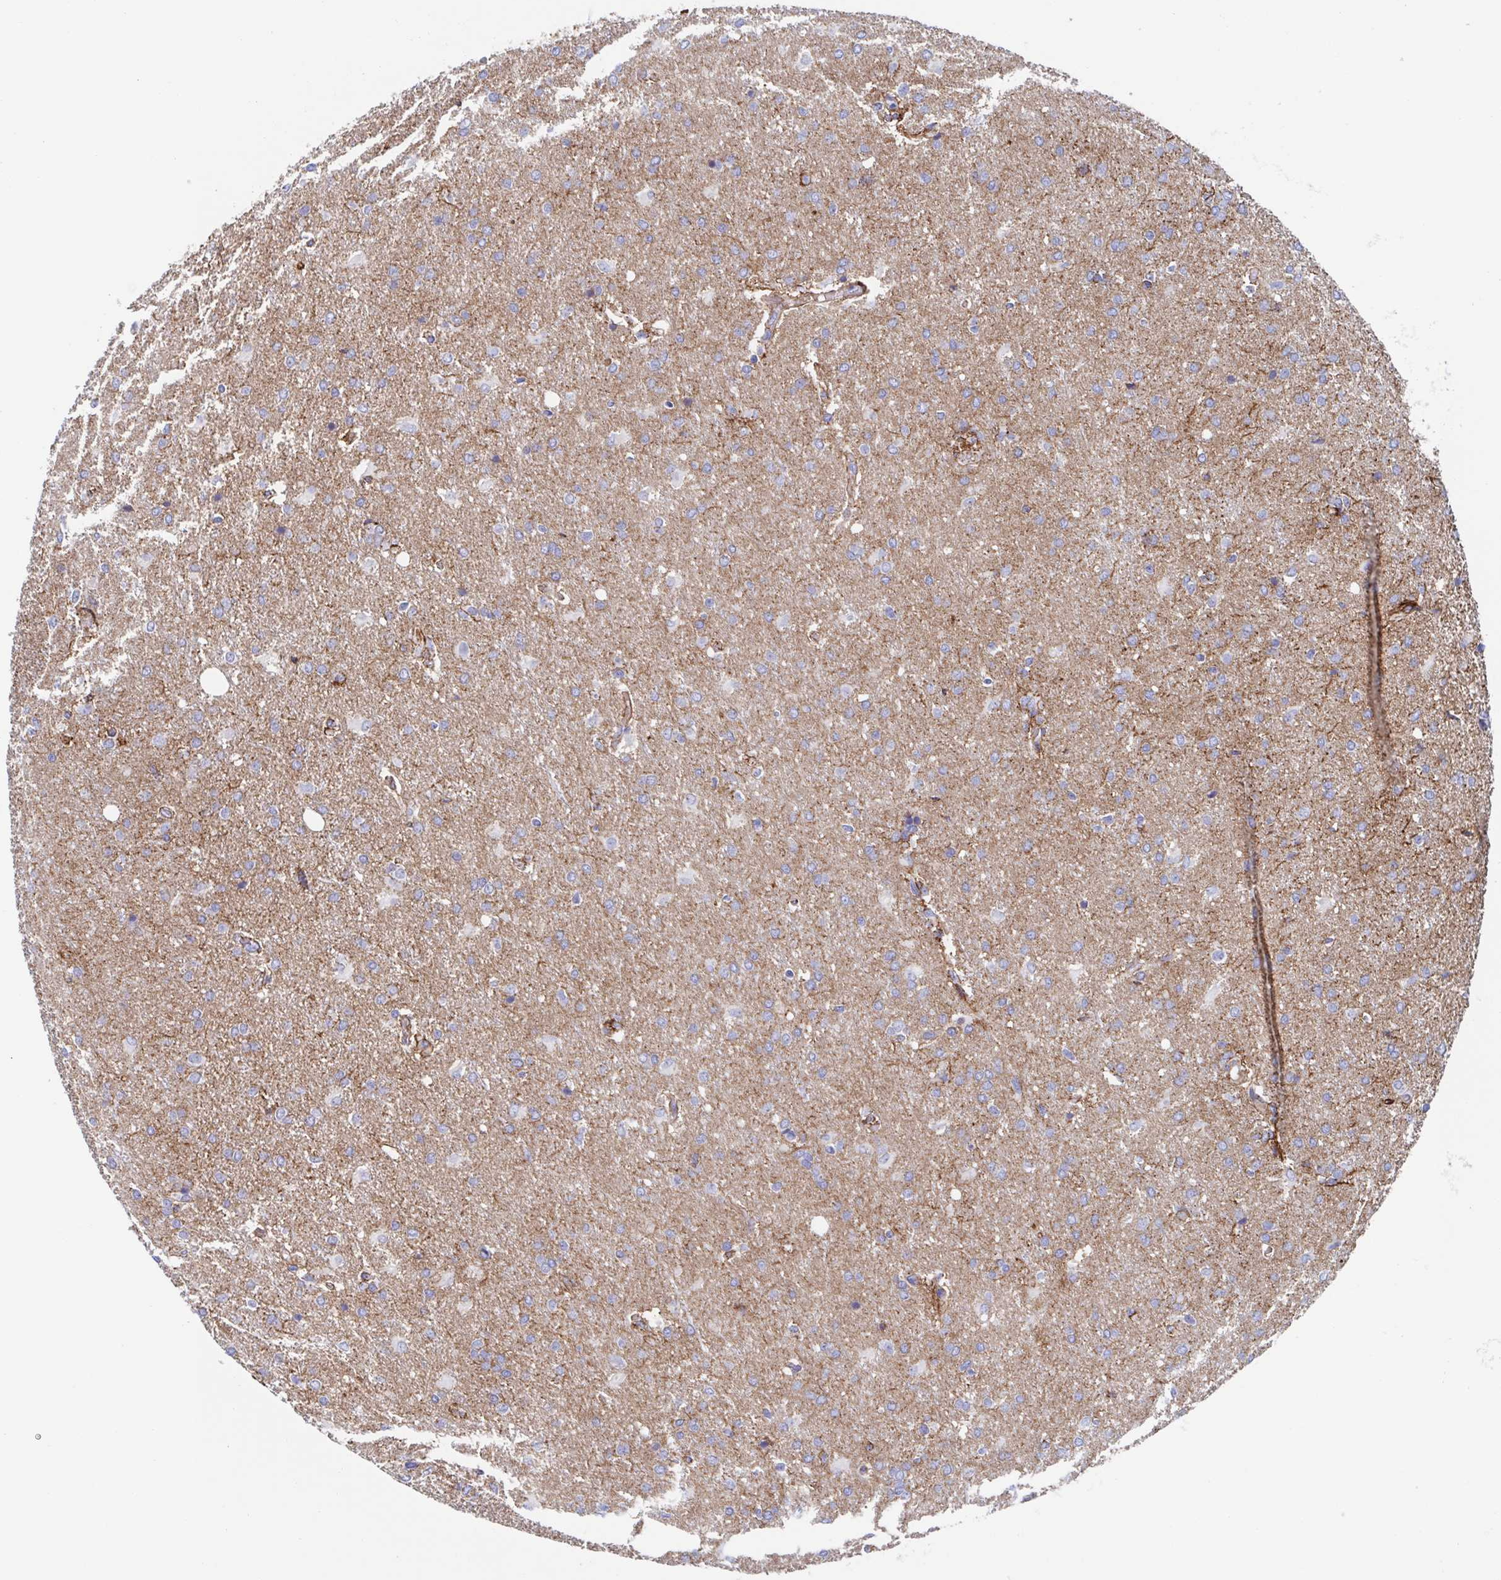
{"staining": {"intensity": "weak", "quantity": "<25%", "location": "cytoplasmic/membranous"}, "tissue": "glioma", "cell_type": "Tumor cells", "image_type": "cancer", "snomed": [{"axis": "morphology", "description": "Glioma, malignant, High grade"}, {"axis": "topography", "description": "Brain"}], "caption": "A histopathology image of human glioma is negative for staining in tumor cells.", "gene": "CDH2", "patient": {"sex": "male", "age": 68}}